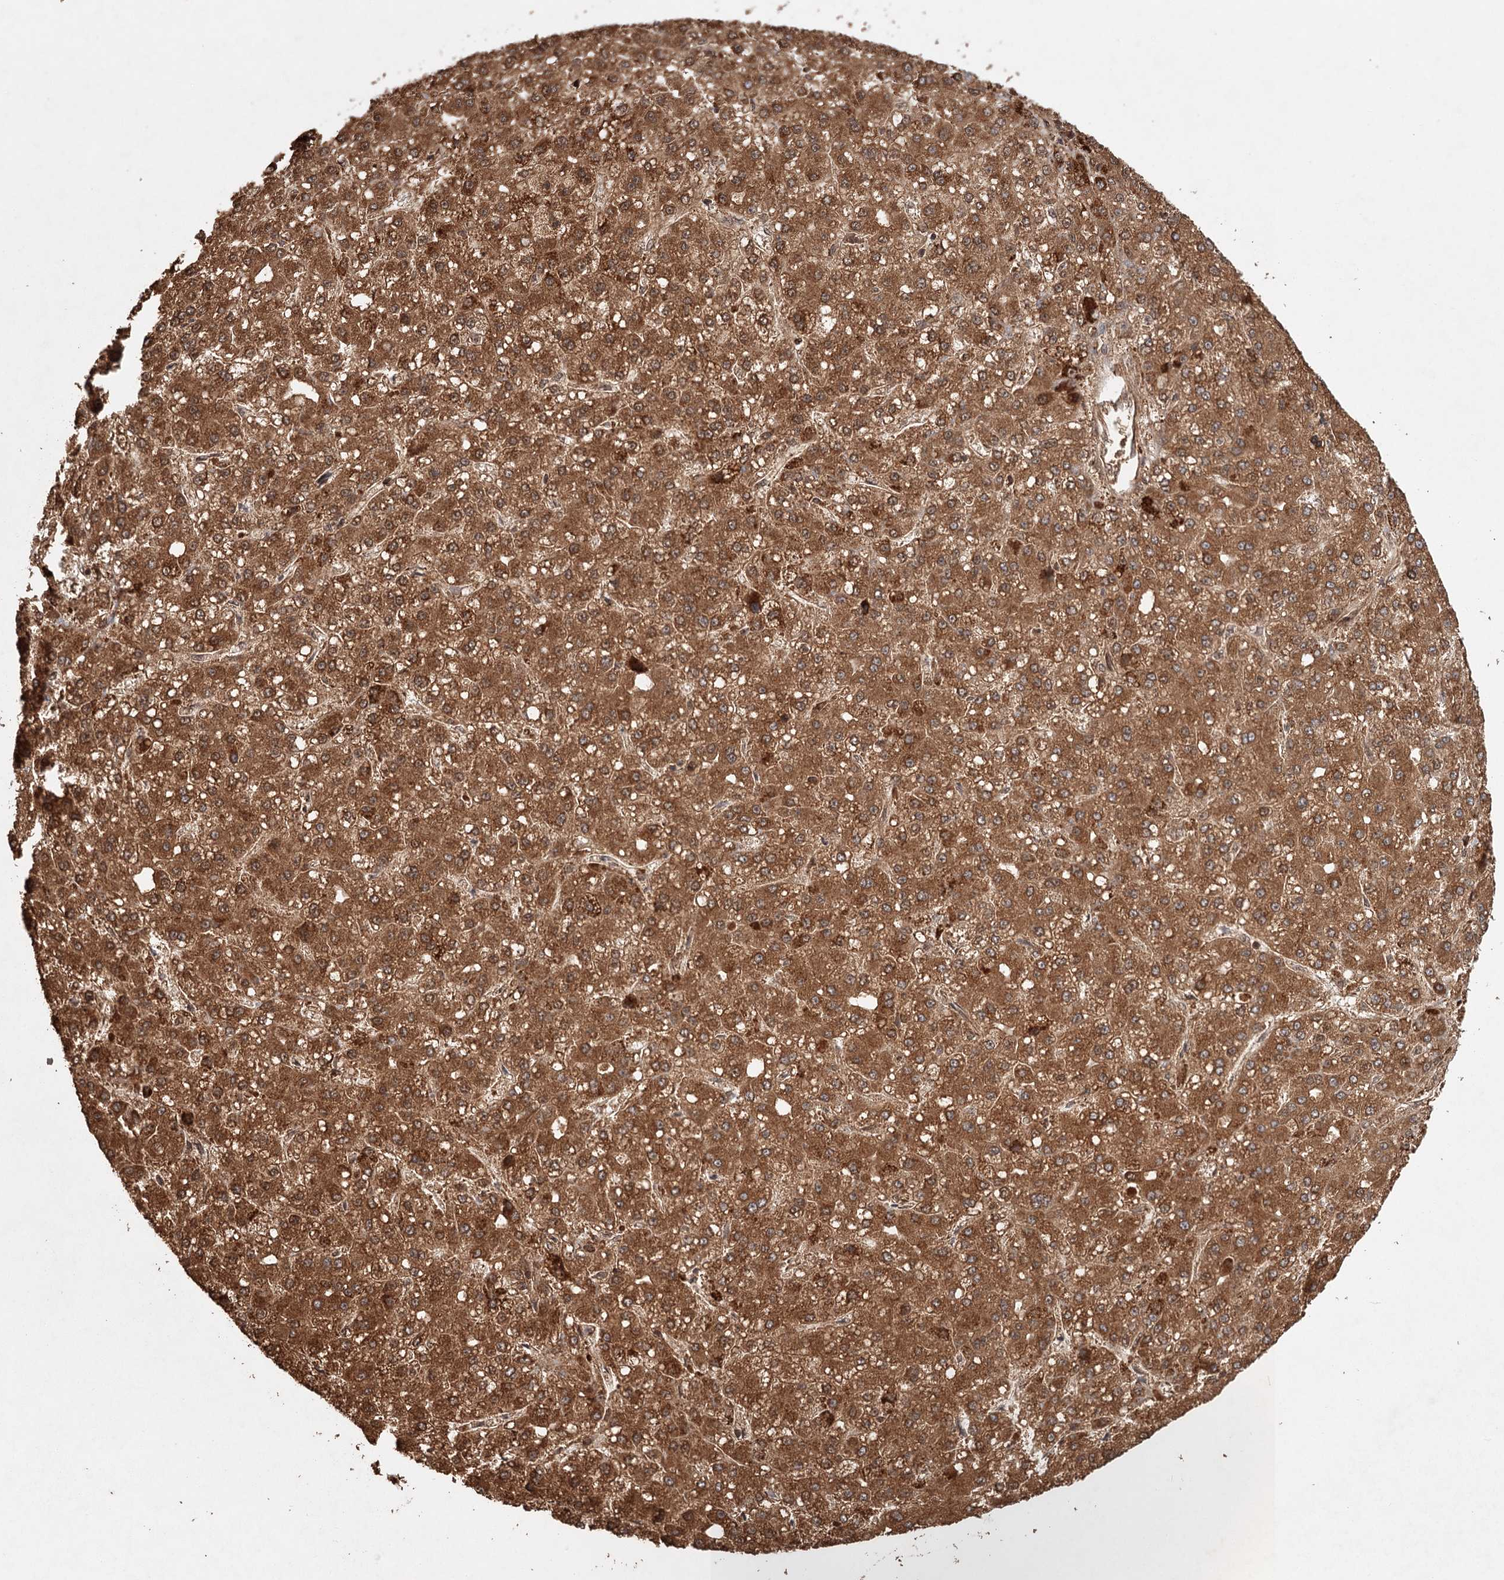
{"staining": {"intensity": "moderate", "quantity": ">75%", "location": "cytoplasmic/membranous"}, "tissue": "liver cancer", "cell_type": "Tumor cells", "image_type": "cancer", "snomed": [{"axis": "morphology", "description": "Carcinoma, Hepatocellular, NOS"}, {"axis": "topography", "description": "Liver"}], "caption": "High-power microscopy captured an immunohistochemistry micrograph of hepatocellular carcinoma (liver), revealing moderate cytoplasmic/membranous expression in about >75% of tumor cells.", "gene": "FAXC", "patient": {"sex": "male", "age": 67}}